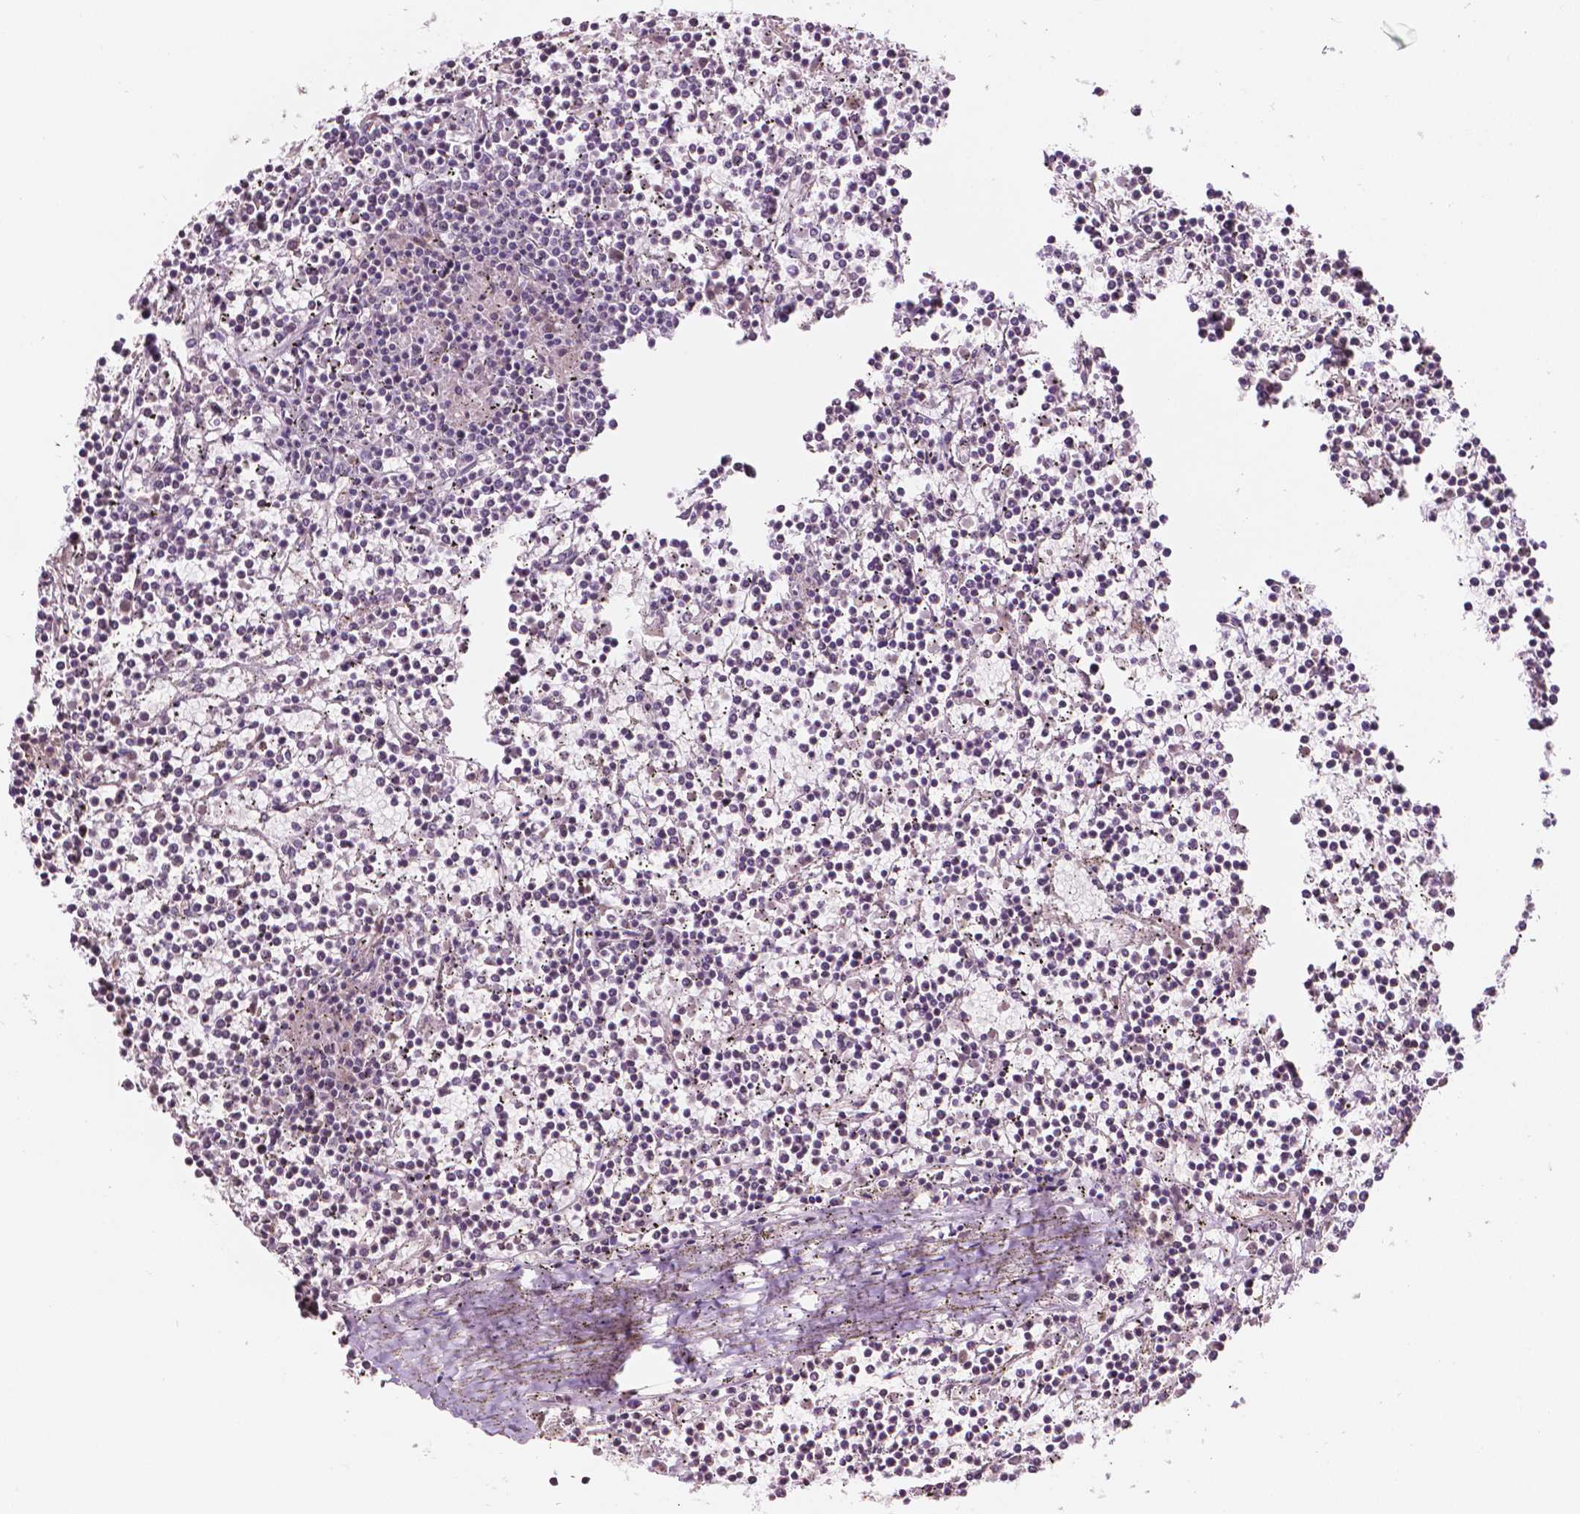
{"staining": {"intensity": "negative", "quantity": "none", "location": "none"}, "tissue": "lymphoma", "cell_type": "Tumor cells", "image_type": "cancer", "snomed": [{"axis": "morphology", "description": "Malignant lymphoma, non-Hodgkin's type, Low grade"}, {"axis": "topography", "description": "Spleen"}], "caption": "Histopathology image shows no significant protein expression in tumor cells of low-grade malignant lymphoma, non-Hodgkin's type. Brightfield microscopy of immunohistochemistry (IHC) stained with DAB (3,3'-diaminobenzidine) (brown) and hematoxylin (blue), captured at high magnification.", "gene": "NOS1AP", "patient": {"sex": "female", "age": 19}}